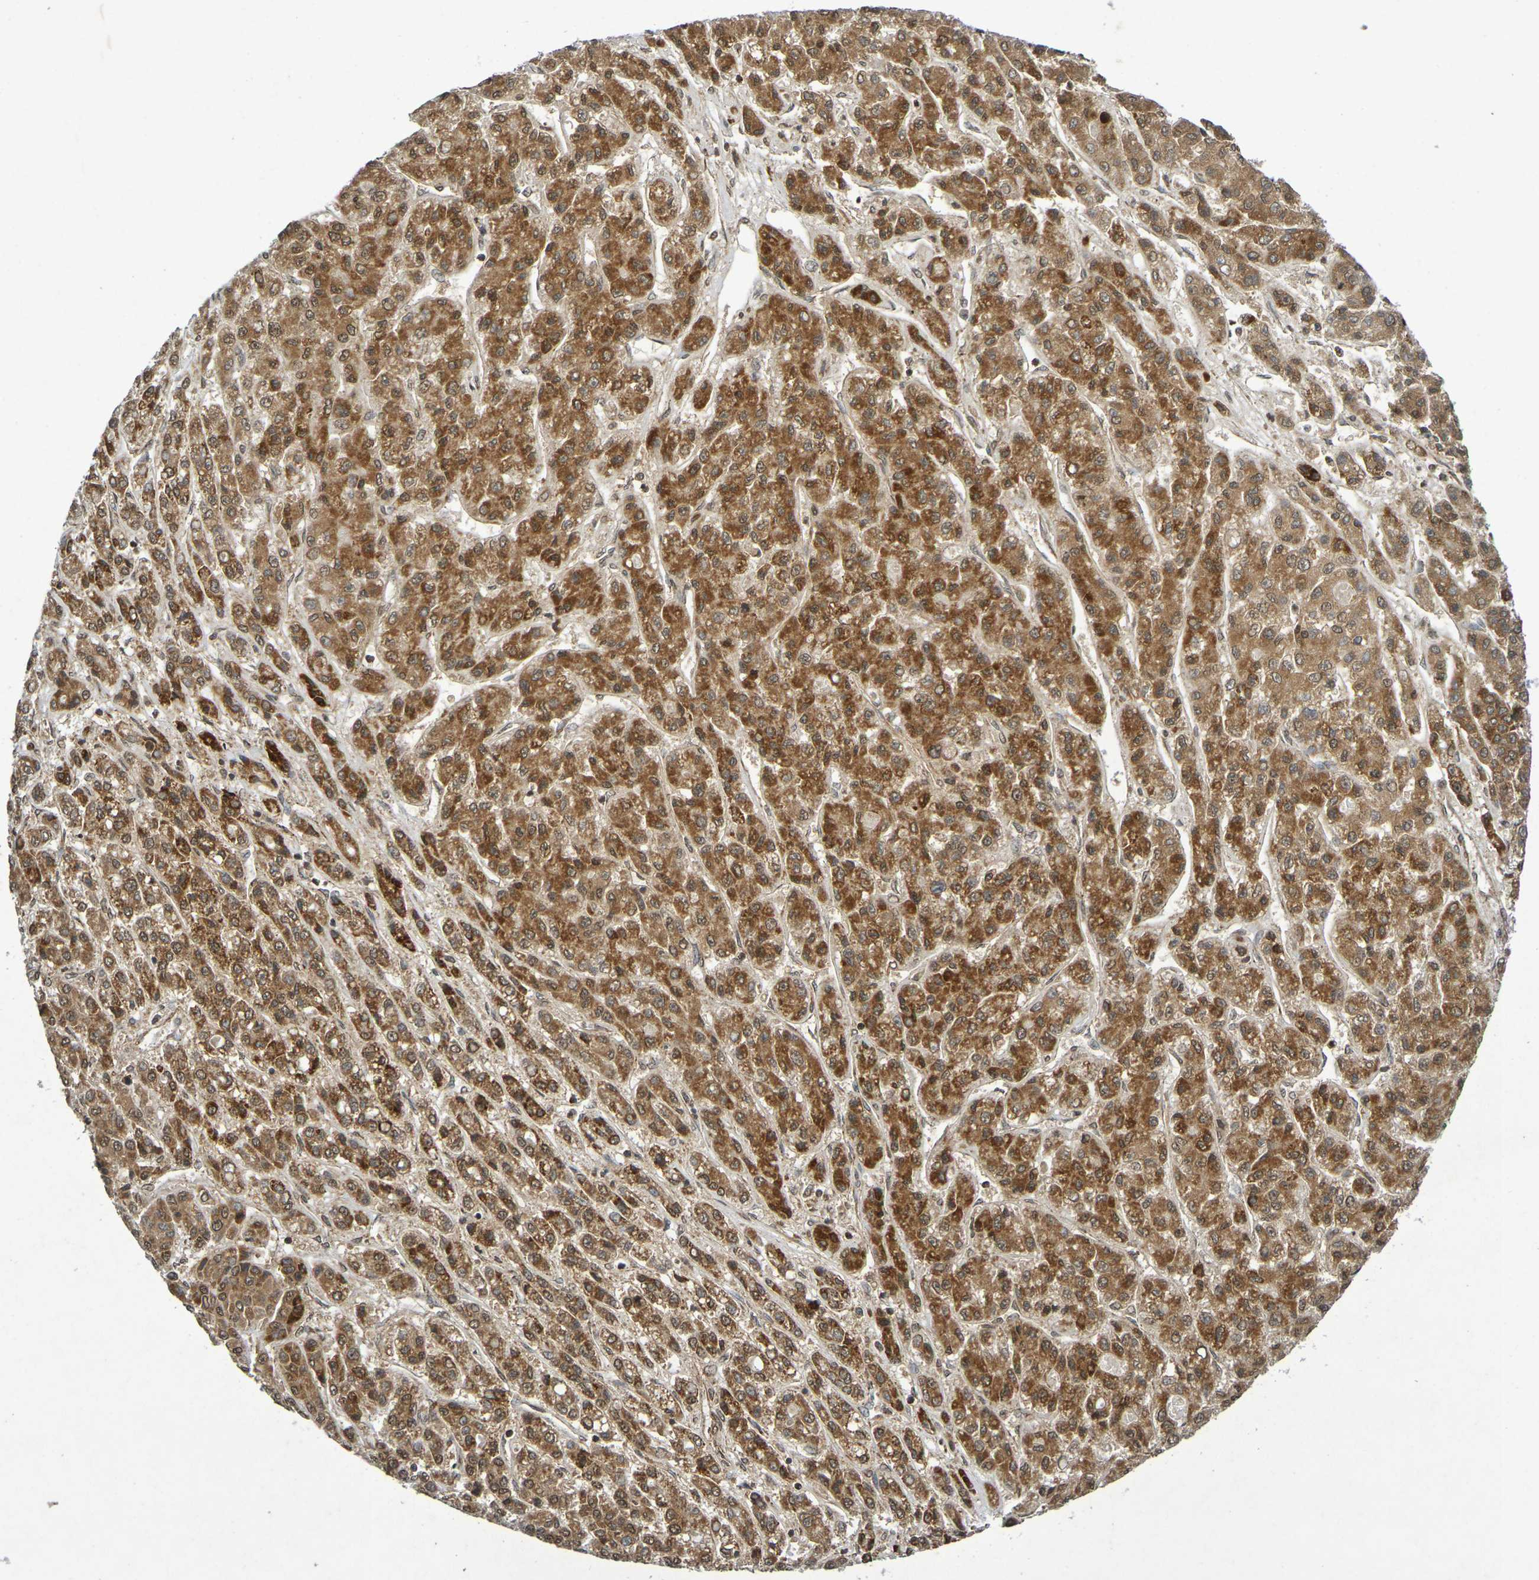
{"staining": {"intensity": "moderate", "quantity": ">75%", "location": "cytoplasmic/membranous,nuclear"}, "tissue": "liver cancer", "cell_type": "Tumor cells", "image_type": "cancer", "snomed": [{"axis": "morphology", "description": "Carcinoma, Hepatocellular, NOS"}, {"axis": "topography", "description": "Liver"}], "caption": "Immunohistochemical staining of liver cancer (hepatocellular carcinoma) exhibits medium levels of moderate cytoplasmic/membranous and nuclear protein staining in about >75% of tumor cells.", "gene": "GUCY1A2", "patient": {"sex": "male", "age": 70}}